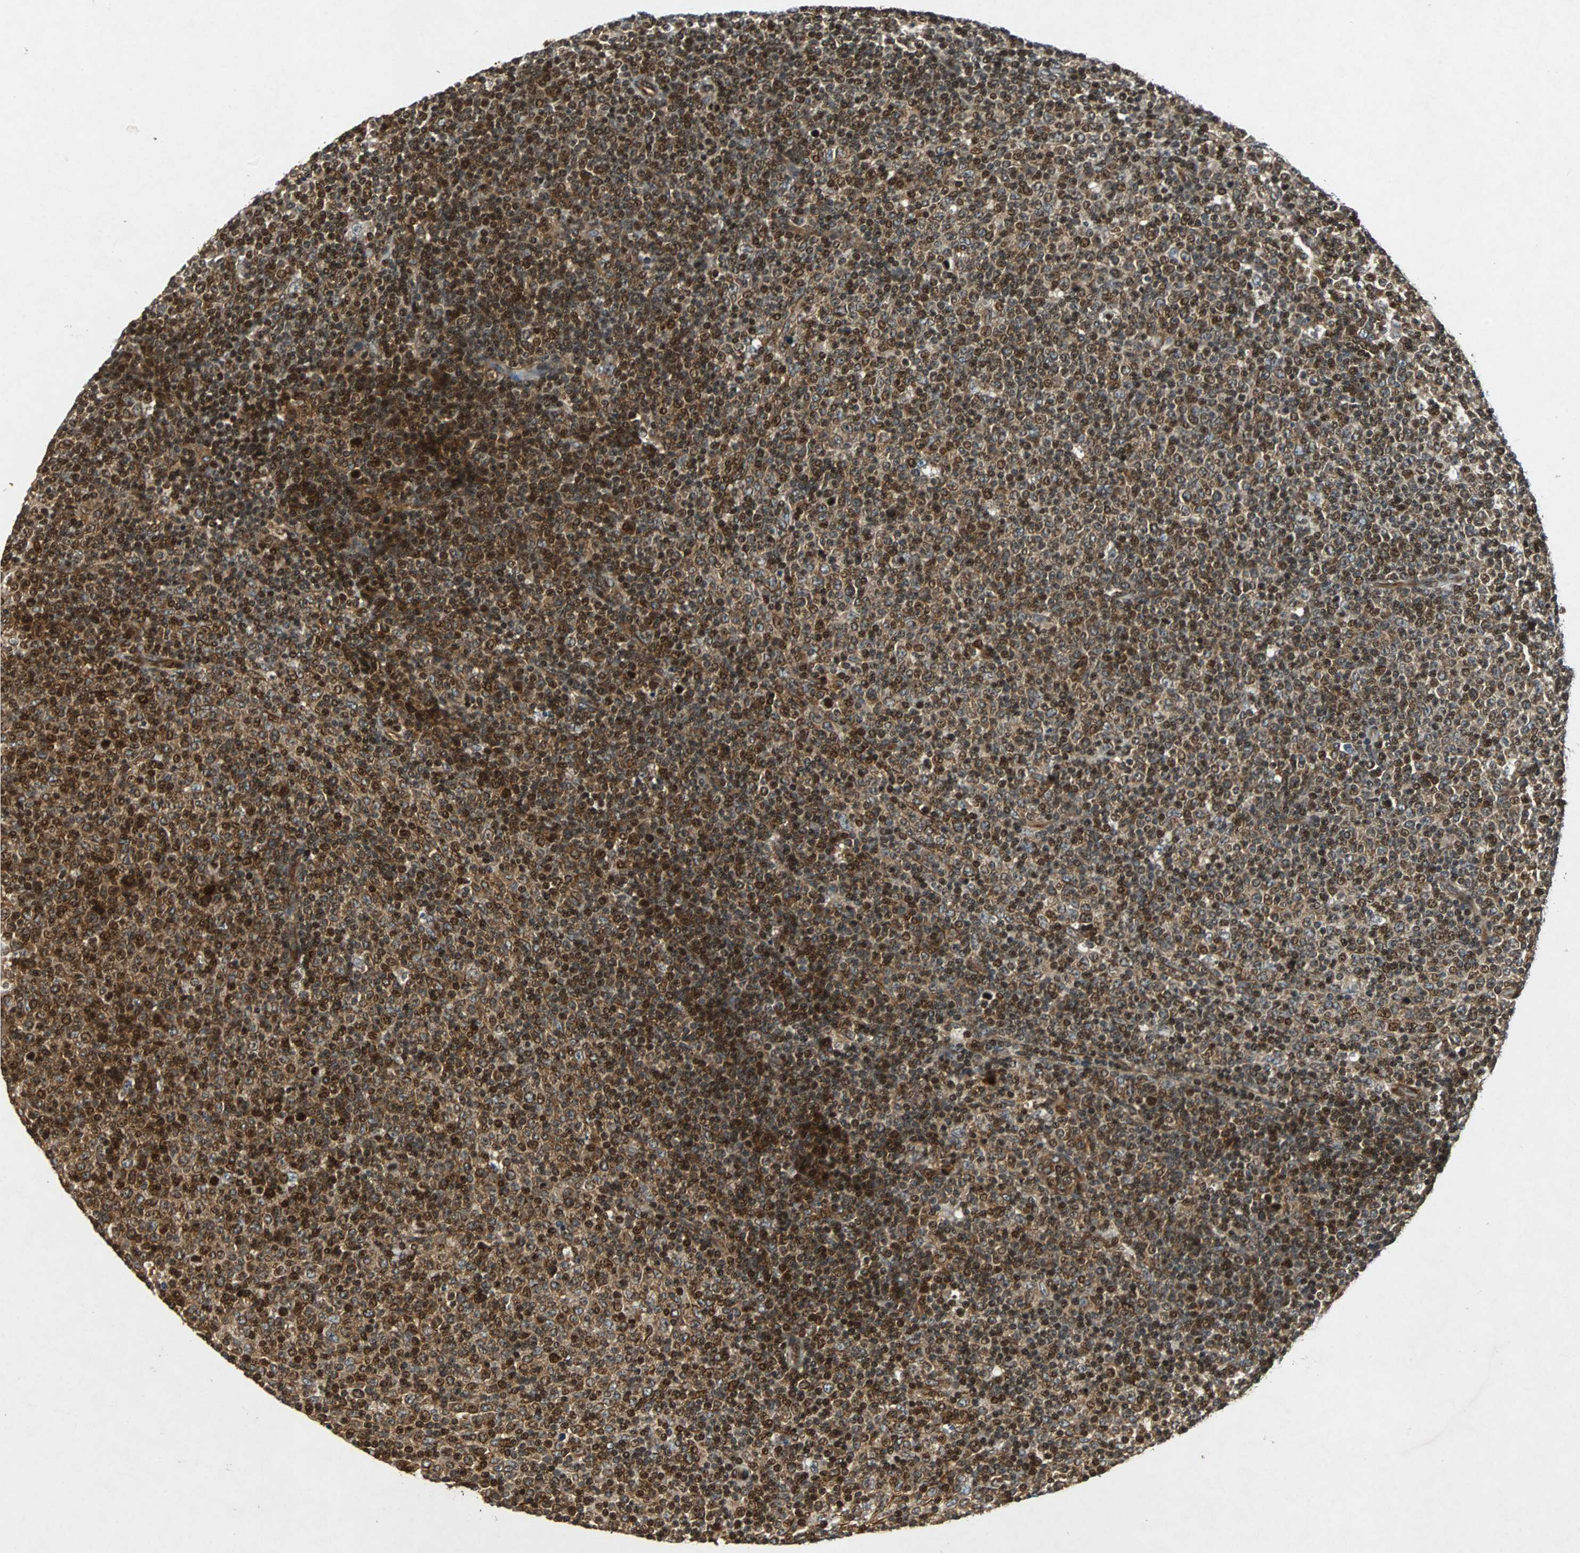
{"staining": {"intensity": "strong", "quantity": ">75%", "location": "cytoplasmic/membranous"}, "tissue": "lymphoma", "cell_type": "Tumor cells", "image_type": "cancer", "snomed": [{"axis": "morphology", "description": "Malignant lymphoma, non-Hodgkin's type, Low grade"}, {"axis": "topography", "description": "Lymph node"}], "caption": "The image shows a brown stain indicating the presence of a protein in the cytoplasmic/membranous of tumor cells in malignant lymphoma, non-Hodgkin's type (low-grade). Immunohistochemistry stains the protein in brown and the nuclei are stained blue.", "gene": "TUBA4A", "patient": {"sex": "male", "age": 70}}